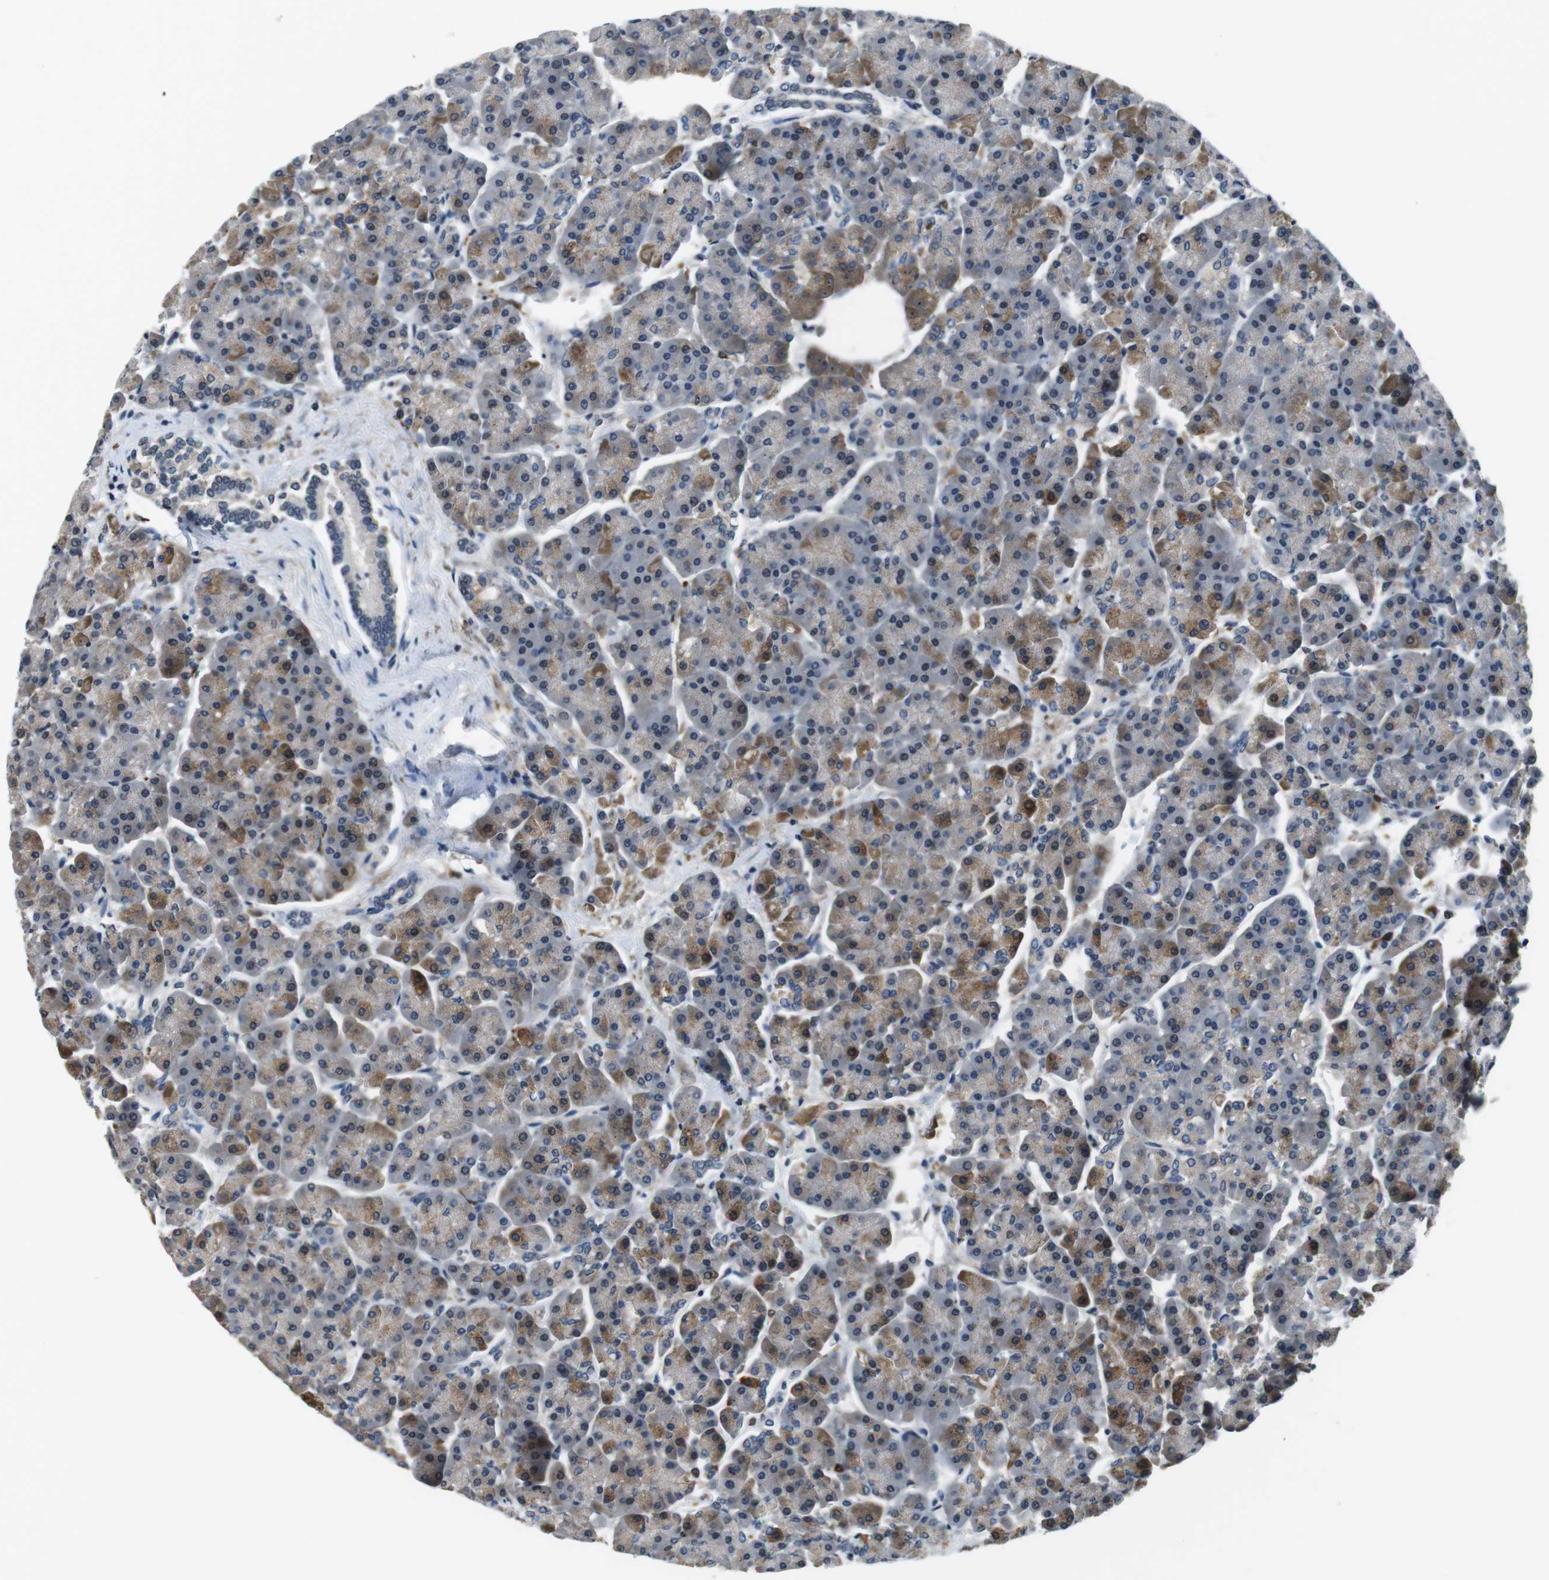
{"staining": {"intensity": "moderate", "quantity": "<25%", "location": "cytoplasmic/membranous"}, "tissue": "pancreas", "cell_type": "Exocrine glandular cells", "image_type": "normal", "snomed": [{"axis": "morphology", "description": "Normal tissue, NOS"}, {"axis": "topography", "description": "Pancreas"}], "caption": "Immunohistochemistry (IHC) histopathology image of unremarkable human pancreas stained for a protein (brown), which demonstrates low levels of moderate cytoplasmic/membranous staining in approximately <25% of exocrine glandular cells.", "gene": "CD163L1", "patient": {"sex": "female", "age": 70}}